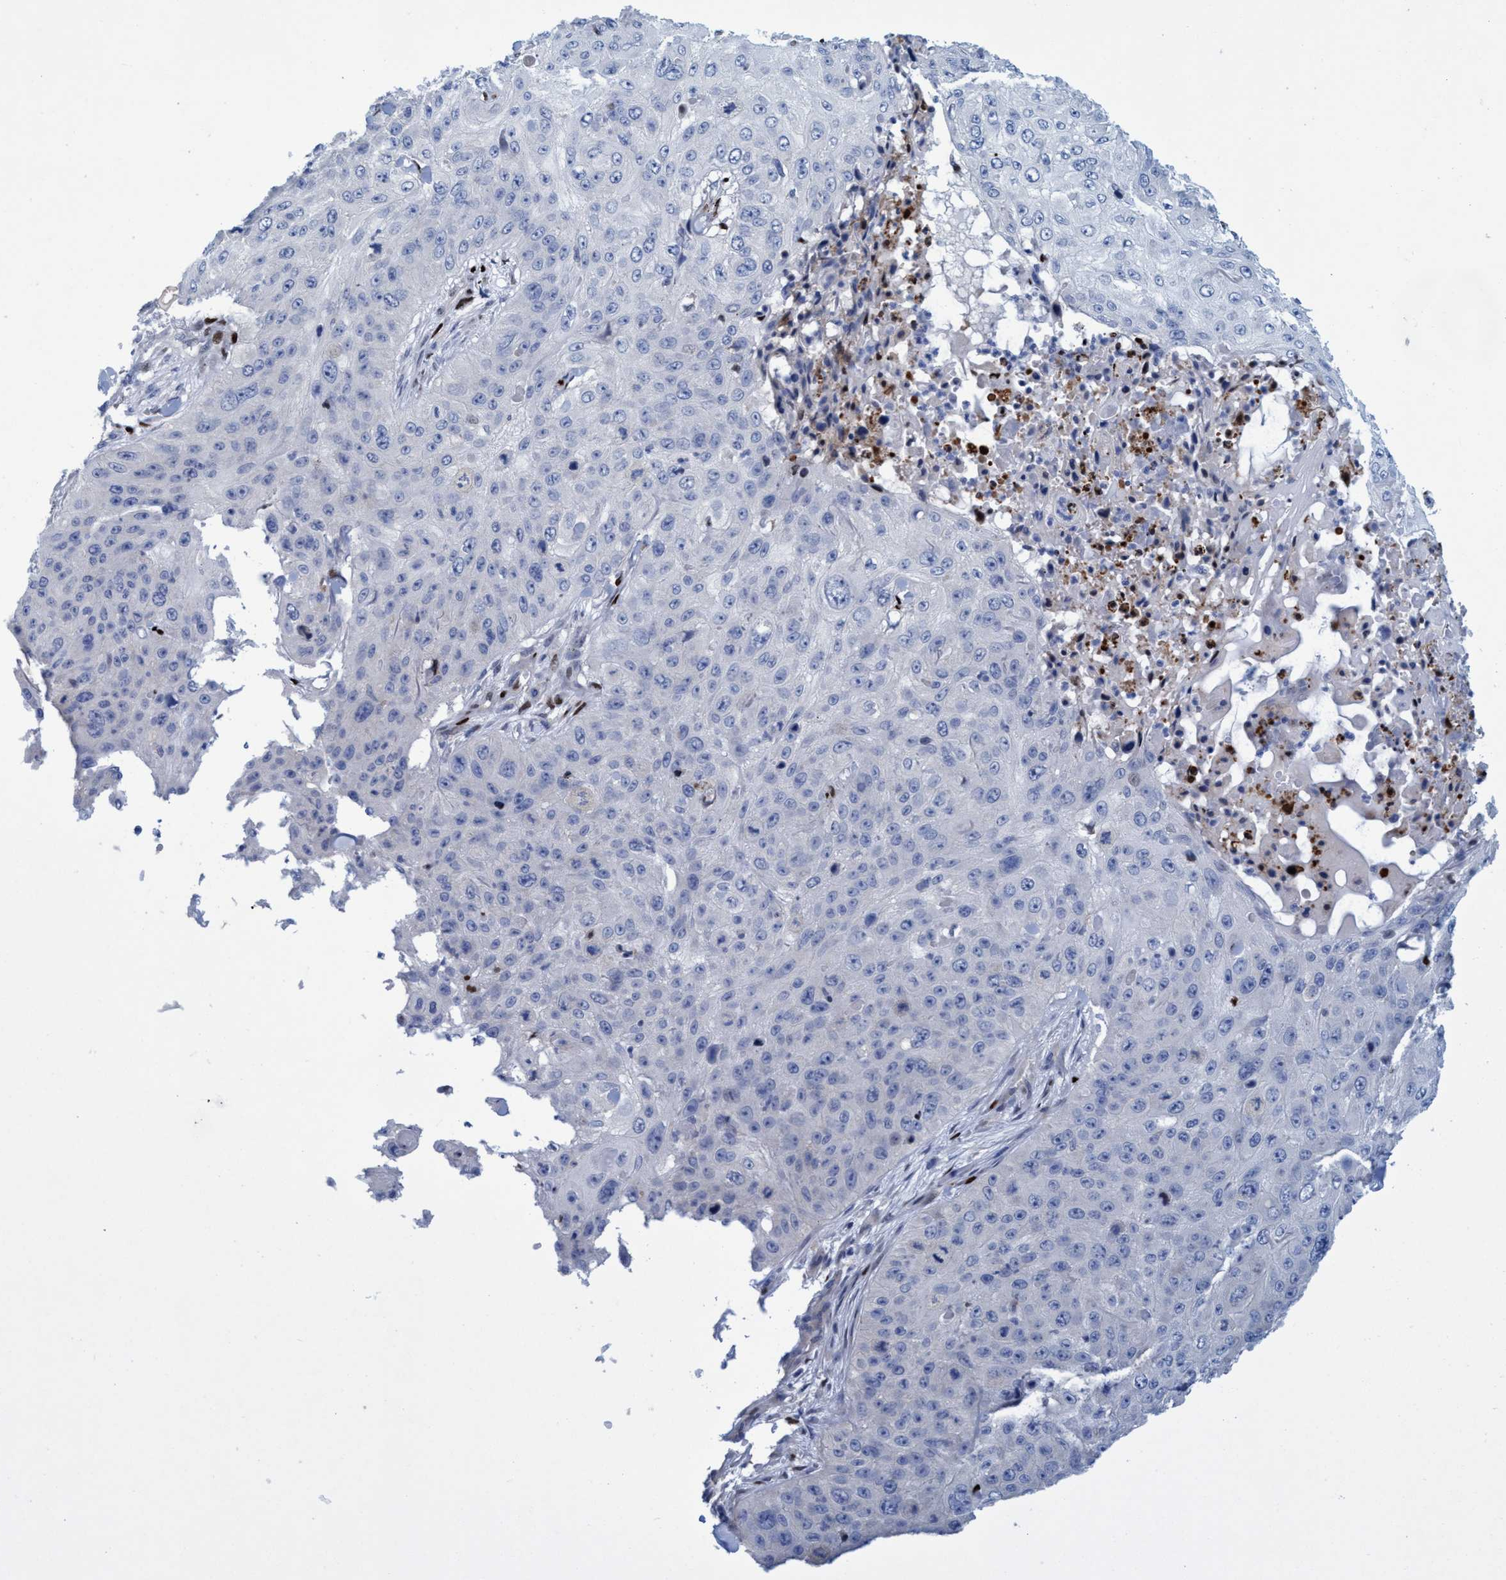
{"staining": {"intensity": "negative", "quantity": "none", "location": "none"}, "tissue": "skin cancer", "cell_type": "Tumor cells", "image_type": "cancer", "snomed": [{"axis": "morphology", "description": "Squamous cell carcinoma, NOS"}, {"axis": "topography", "description": "Skin"}], "caption": "The micrograph shows no significant staining in tumor cells of skin cancer (squamous cell carcinoma).", "gene": "R3HCC1", "patient": {"sex": "female", "age": 80}}